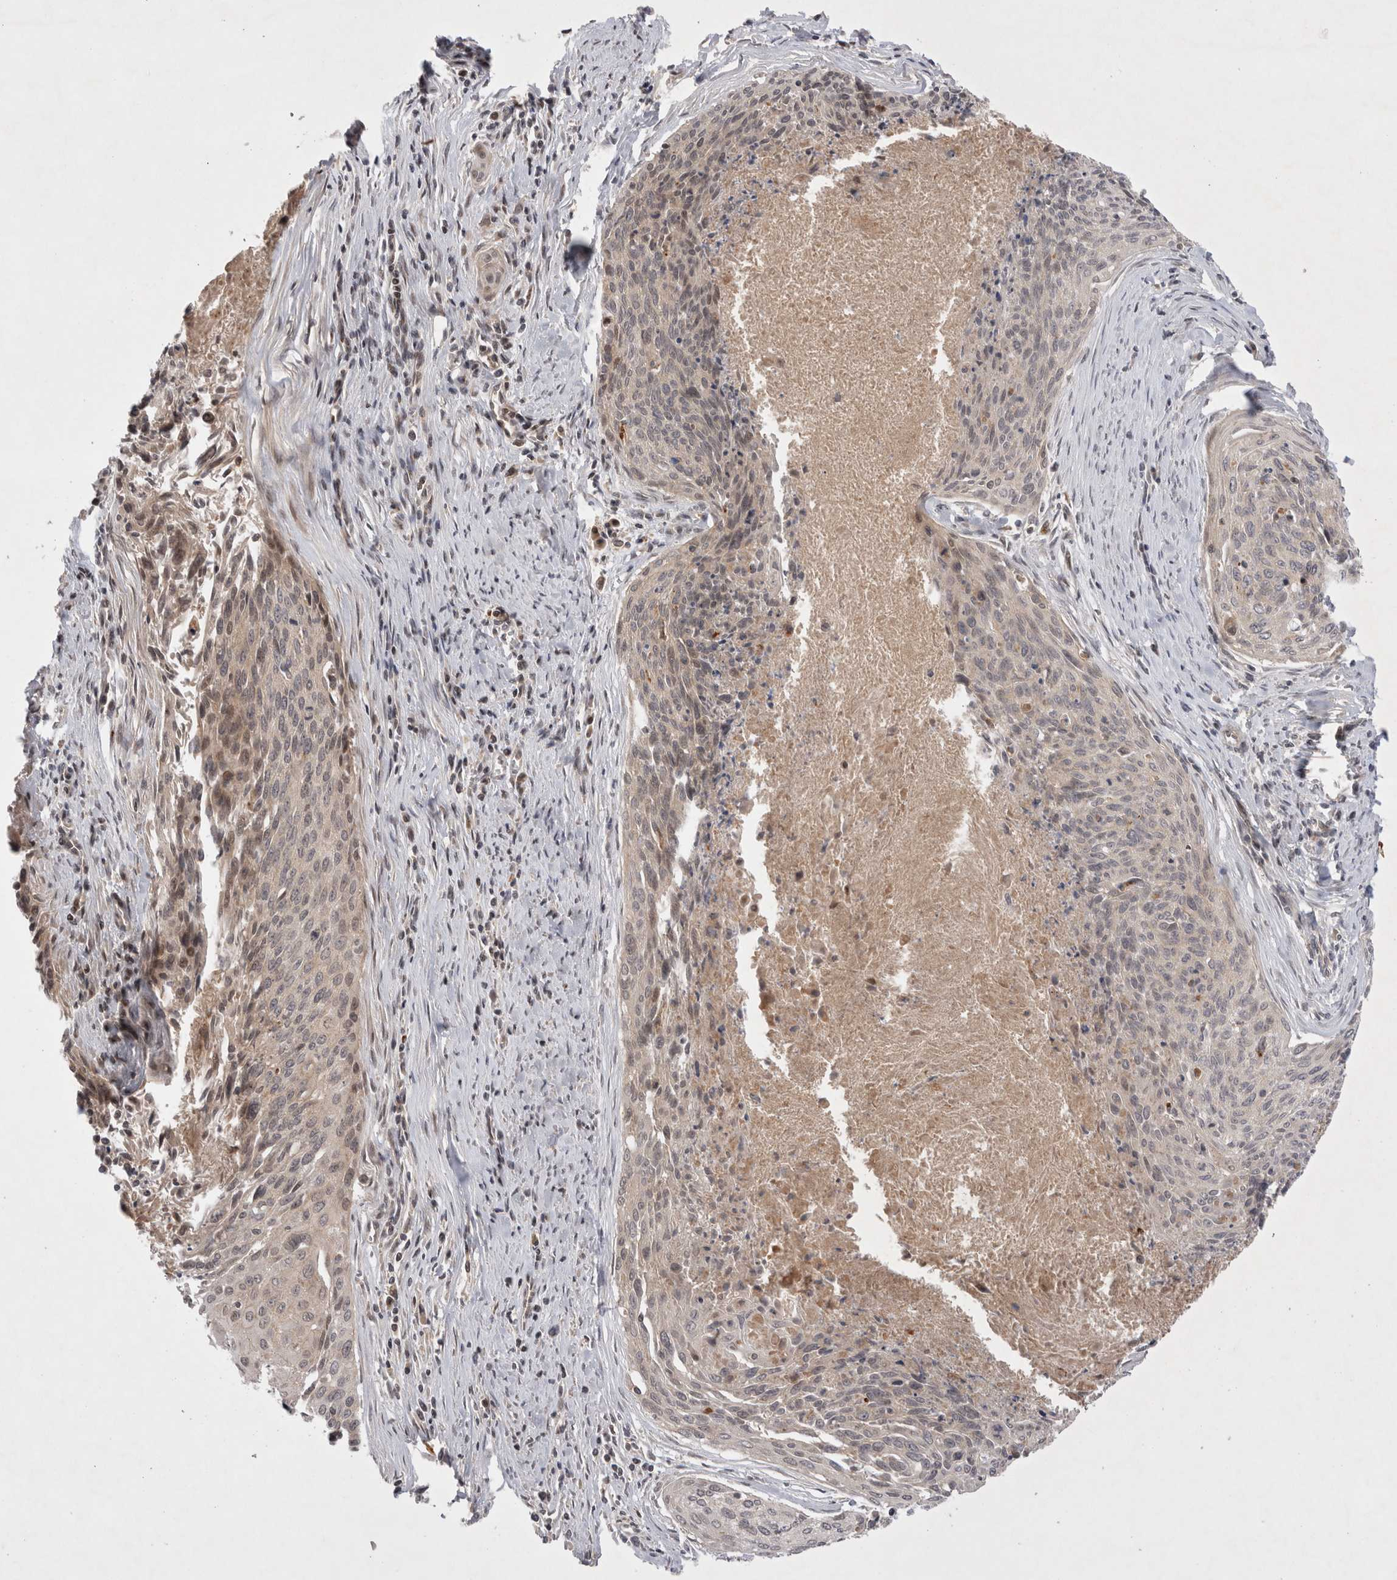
{"staining": {"intensity": "weak", "quantity": "<25%", "location": "cytoplasmic/membranous,nuclear"}, "tissue": "cervical cancer", "cell_type": "Tumor cells", "image_type": "cancer", "snomed": [{"axis": "morphology", "description": "Squamous cell carcinoma, NOS"}, {"axis": "topography", "description": "Cervix"}], "caption": "There is no significant positivity in tumor cells of cervical cancer (squamous cell carcinoma). The staining is performed using DAB brown chromogen with nuclei counter-stained in using hematoxylin.", "gene": "PLEKHM1", "patient": {"sex": "female", "age": 55}}